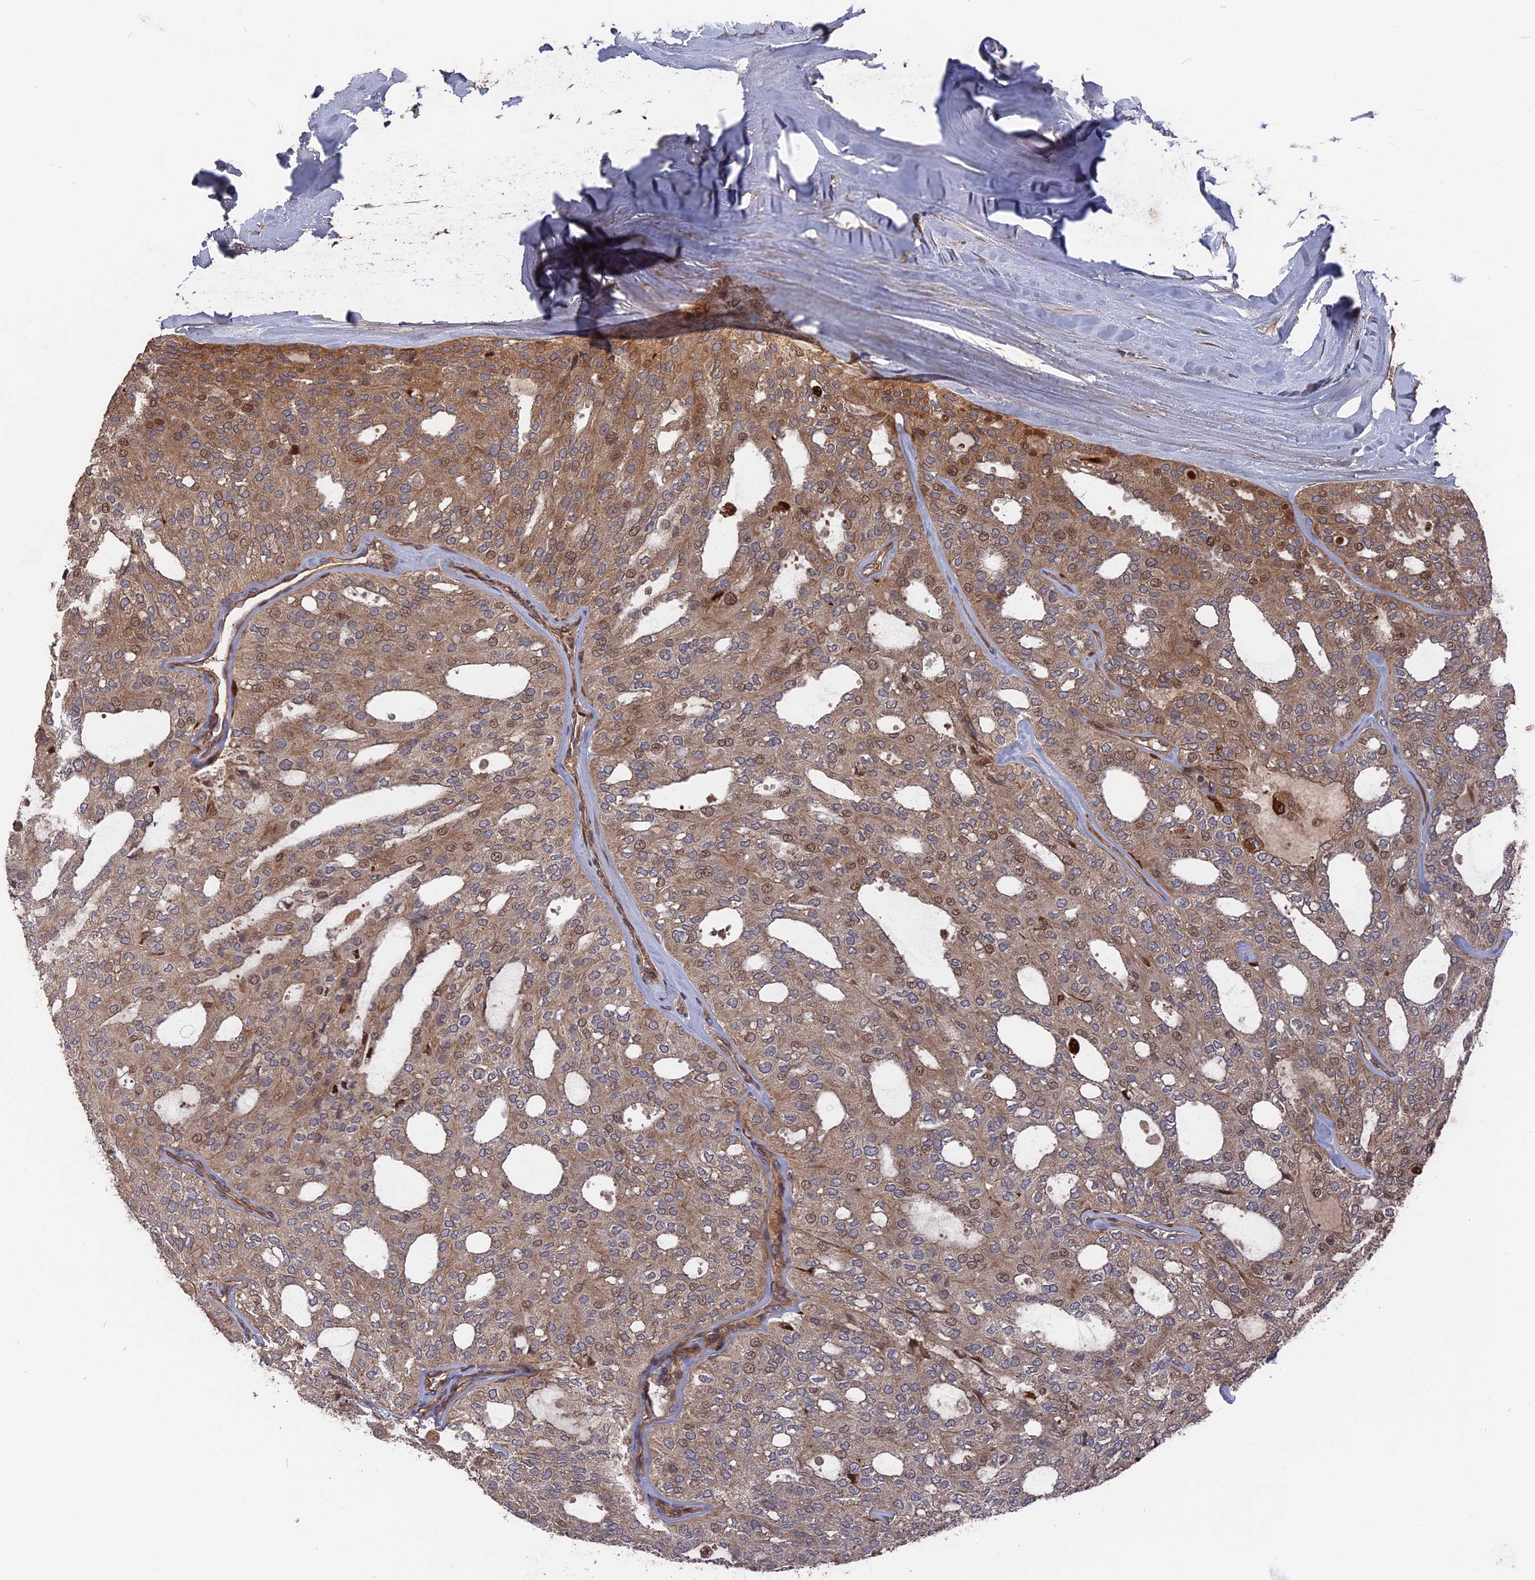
{"staining": {"intensity": "moderate", "quantity": ">75%", "location": "cytoplasmic/membranous,nuclear"}, "tissue": "thyroid cancer", "cell_type": "Tumor cells", "image_type": "cancer", "snomed": [{"axis": "morphology", "description": "Follicular adenoma carcinoma, NOS"}, {"axis": "topography", "description": "Thyroid gland"}], "caption": "DAB (3,3'-diaminobenzidine) immunohistochemical staining of human thyroid cancer shows moderate cytoplasmic/membranous and nuclear protein staining in about >75% of tumor cells.", "gene": "DEF8", "patient": {"sex": "male", "age": 75}}